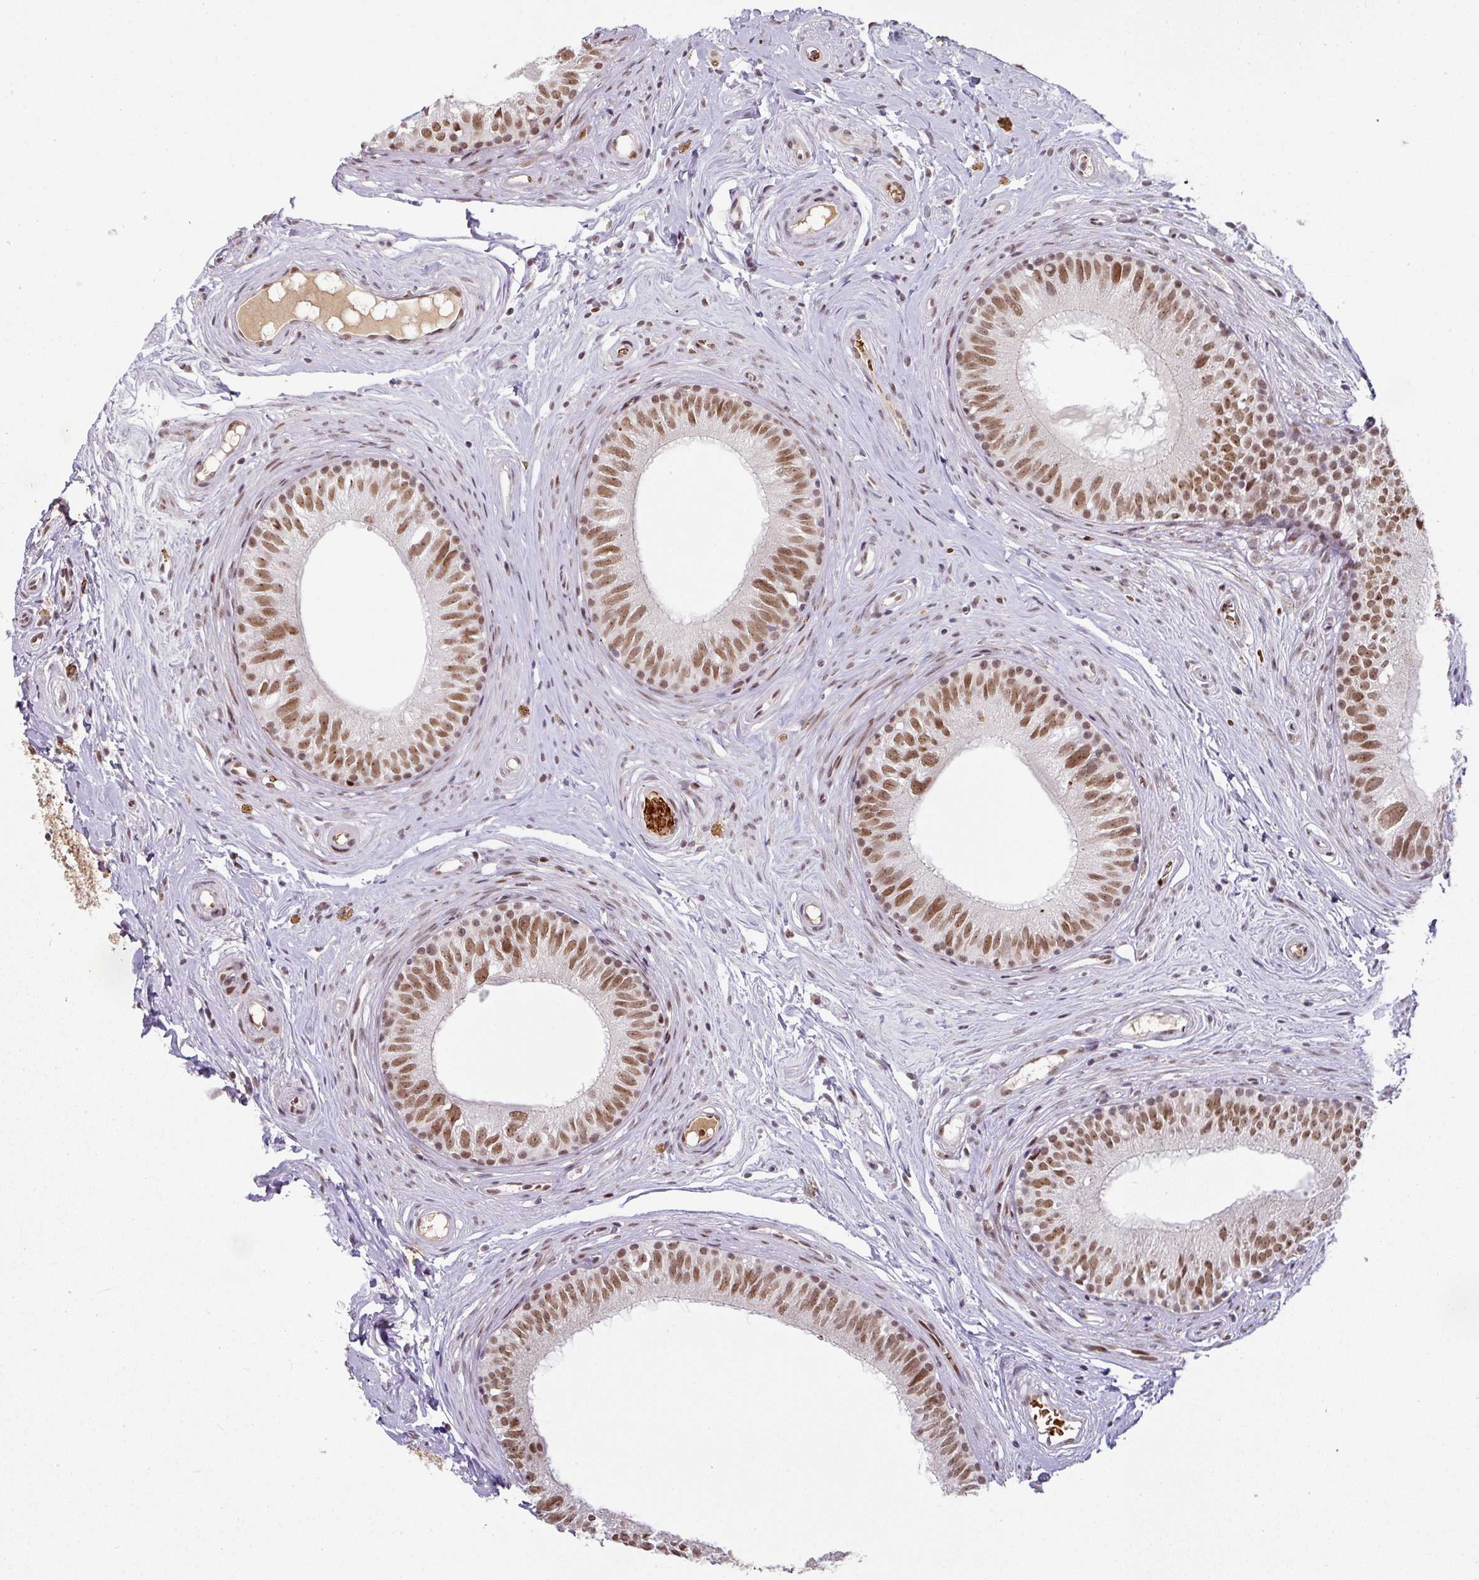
{"staining": {"intensity": "moderate", "quantity": ">75%", "location": "nuclear"}, "tissue": "epididymis", "cell_type": "Glandular cells", "image_type": "normal", "snomed": [{"axis": "morphology", "description": "Normal tissue, NOS"}, {"axis": "morphology", "description": "Seminoma, NOS"}, {"axis": "topography", "description": "Testis"}, {"axis": "topography", "description": "Epididymis"}], "caption": "This micrograph exhibits immunohistochemistry staining of benign epididymis, with medium moderate nuclear expression in approximately >75% of glandular cells.", "gene": "NEIL1", "patient": {"sex": "male", "age": 45}}